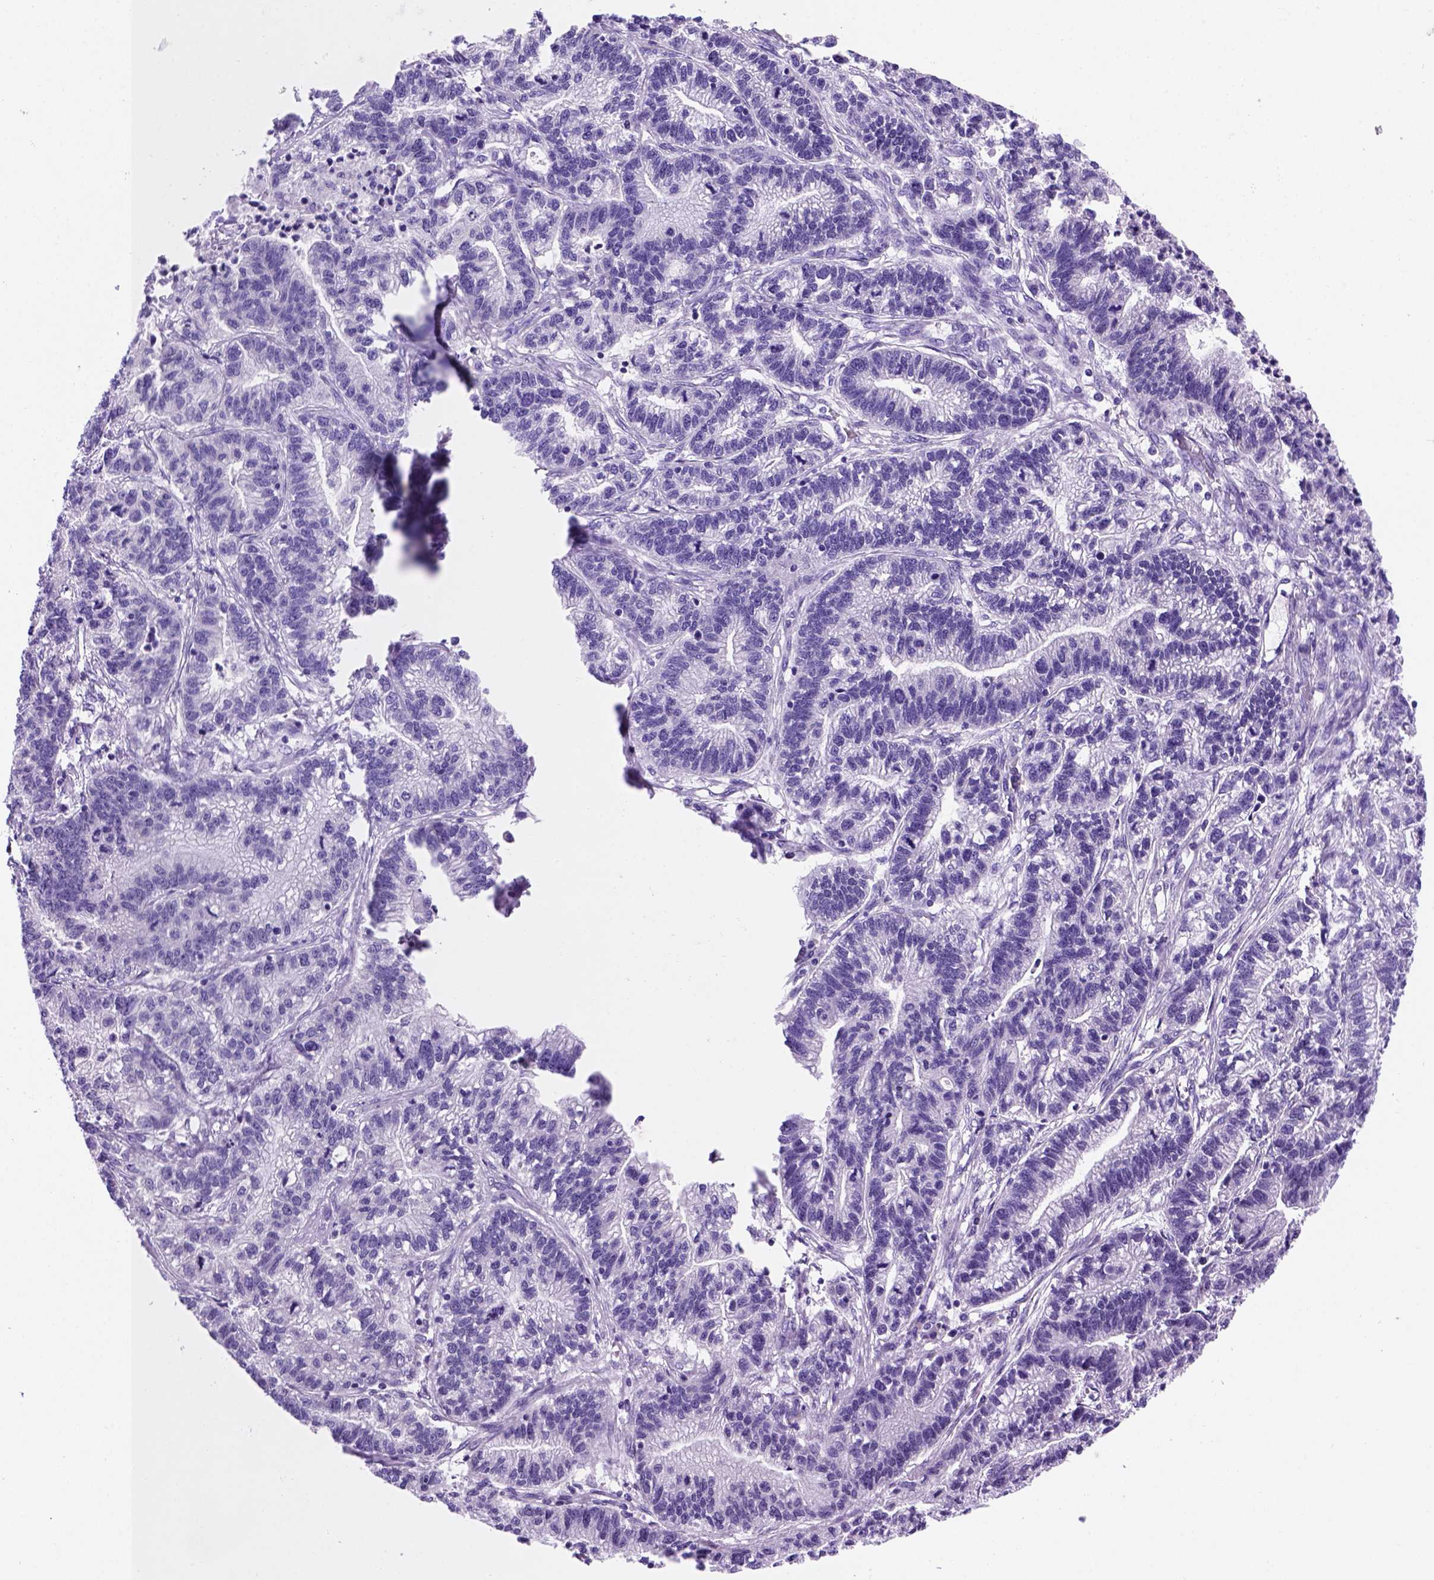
{"staining": {"intensity": "negative", "quantity": "none", "location": "none"}, "tissue": "stomach cancer", "cell_type": "Tumor cells", "image_type": "cancer", "snomed": [{"axis": "morphology", "description": "Adenocarcinoma, NOS"}, {"axis": "topography", "description": "Stomach"}], "caption": "Immunohistochemistry image of neoplastic tissue: stomach cancer (adenocarcinoma) stained with DAB reveals no significant protein expression in tumor cells.", "gene": "FAM81B", "patient": {"sex": "male", "age": 83}}